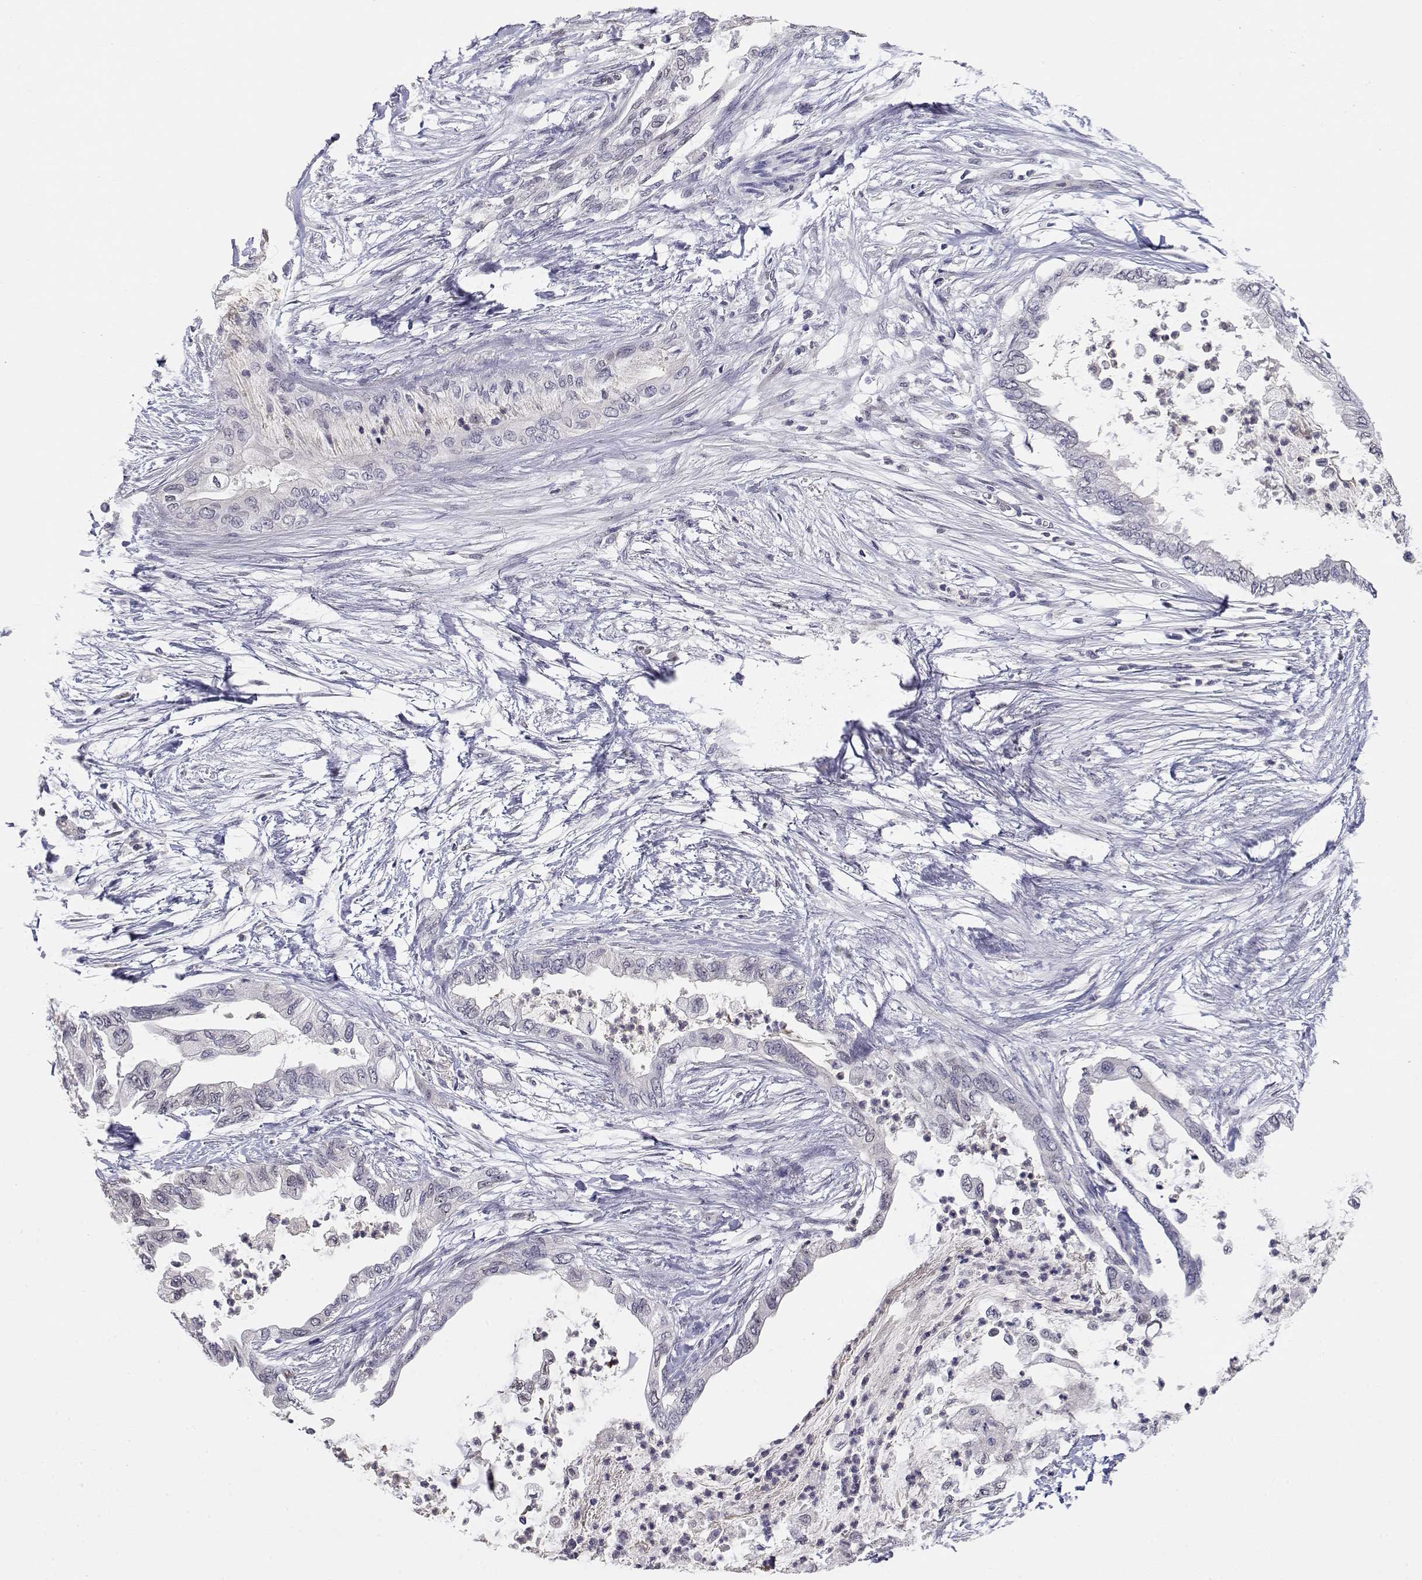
{"staining": {"intensity": "negative", "quantity": "none", "location": "none"}, "tissue": "pancreatic cancer", "cell_type": "Tumor cells", "image_type": "cancer", "snomed": [{"axis": "morphology", "description": "Normal tissue, NOS"}, {"axis": "morphology", "description": "Adenocarcinoma, NOS"}, {"axis": "topography", "description": "Pancreas"}, {"axis": "topography", "description": "Duodenum"}], "caption": "A photomicrograph of pancreatic cancer (adenocarcinoma) stained for a protein demonstrates no brown staining in tumor cells.", "gene": "ADA", "patient": {"sex": "female", "age": 60}}